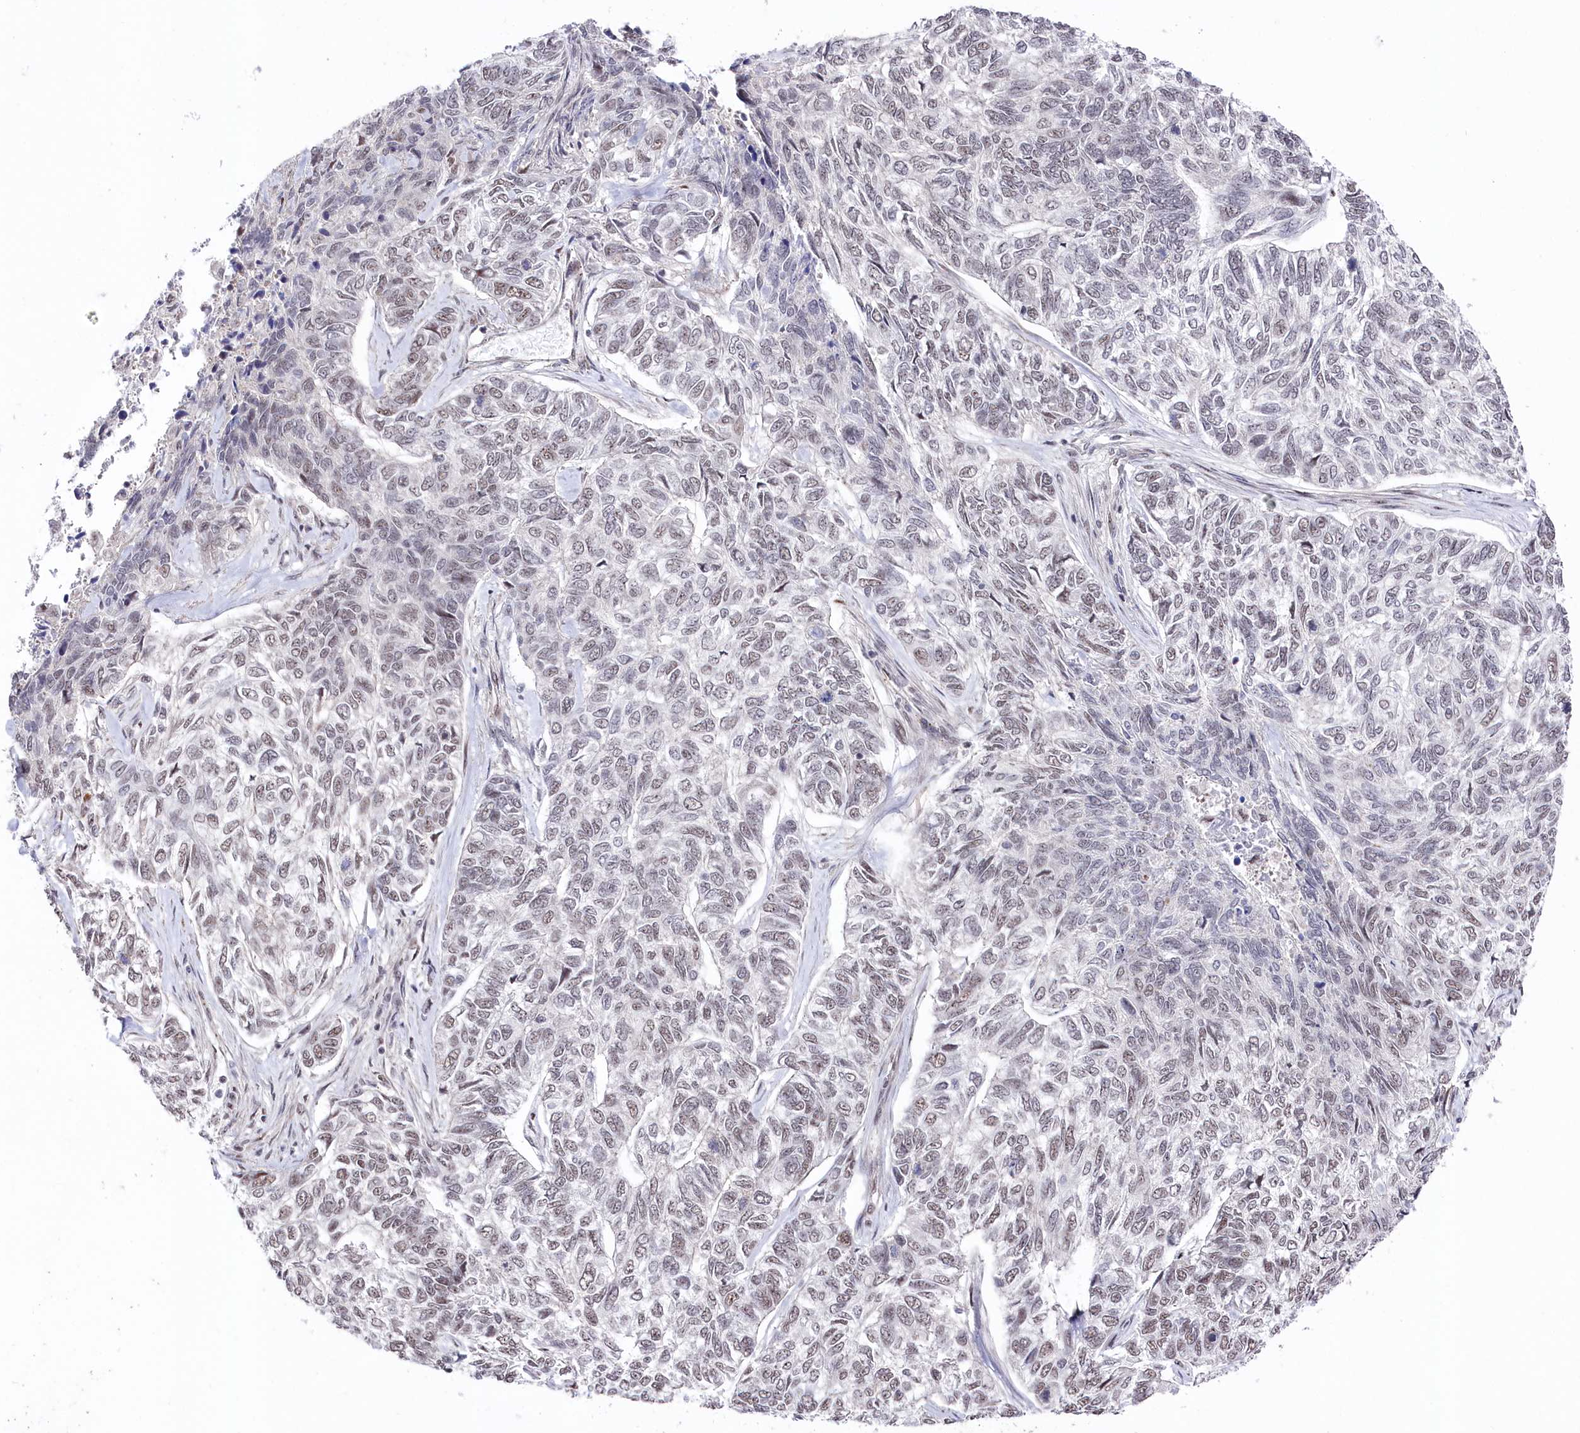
{"staining": {"intensity": "weak", "quantity": "<25%", "location": "nuclear"}, "tissue": "skin cancer", "cell_type": "Tumor cells", "image_type": "cancer", "snomed": [{"axis": "morphology", "description": "Basal cell carcinoma"}, {"axis": "topography", "description": "Skin"}], "caption": "Tumor cells are negative for brown protein staining in skin cancer.", "gene": "POLR2H", "patient": {"sex": "female", "age": 65}}